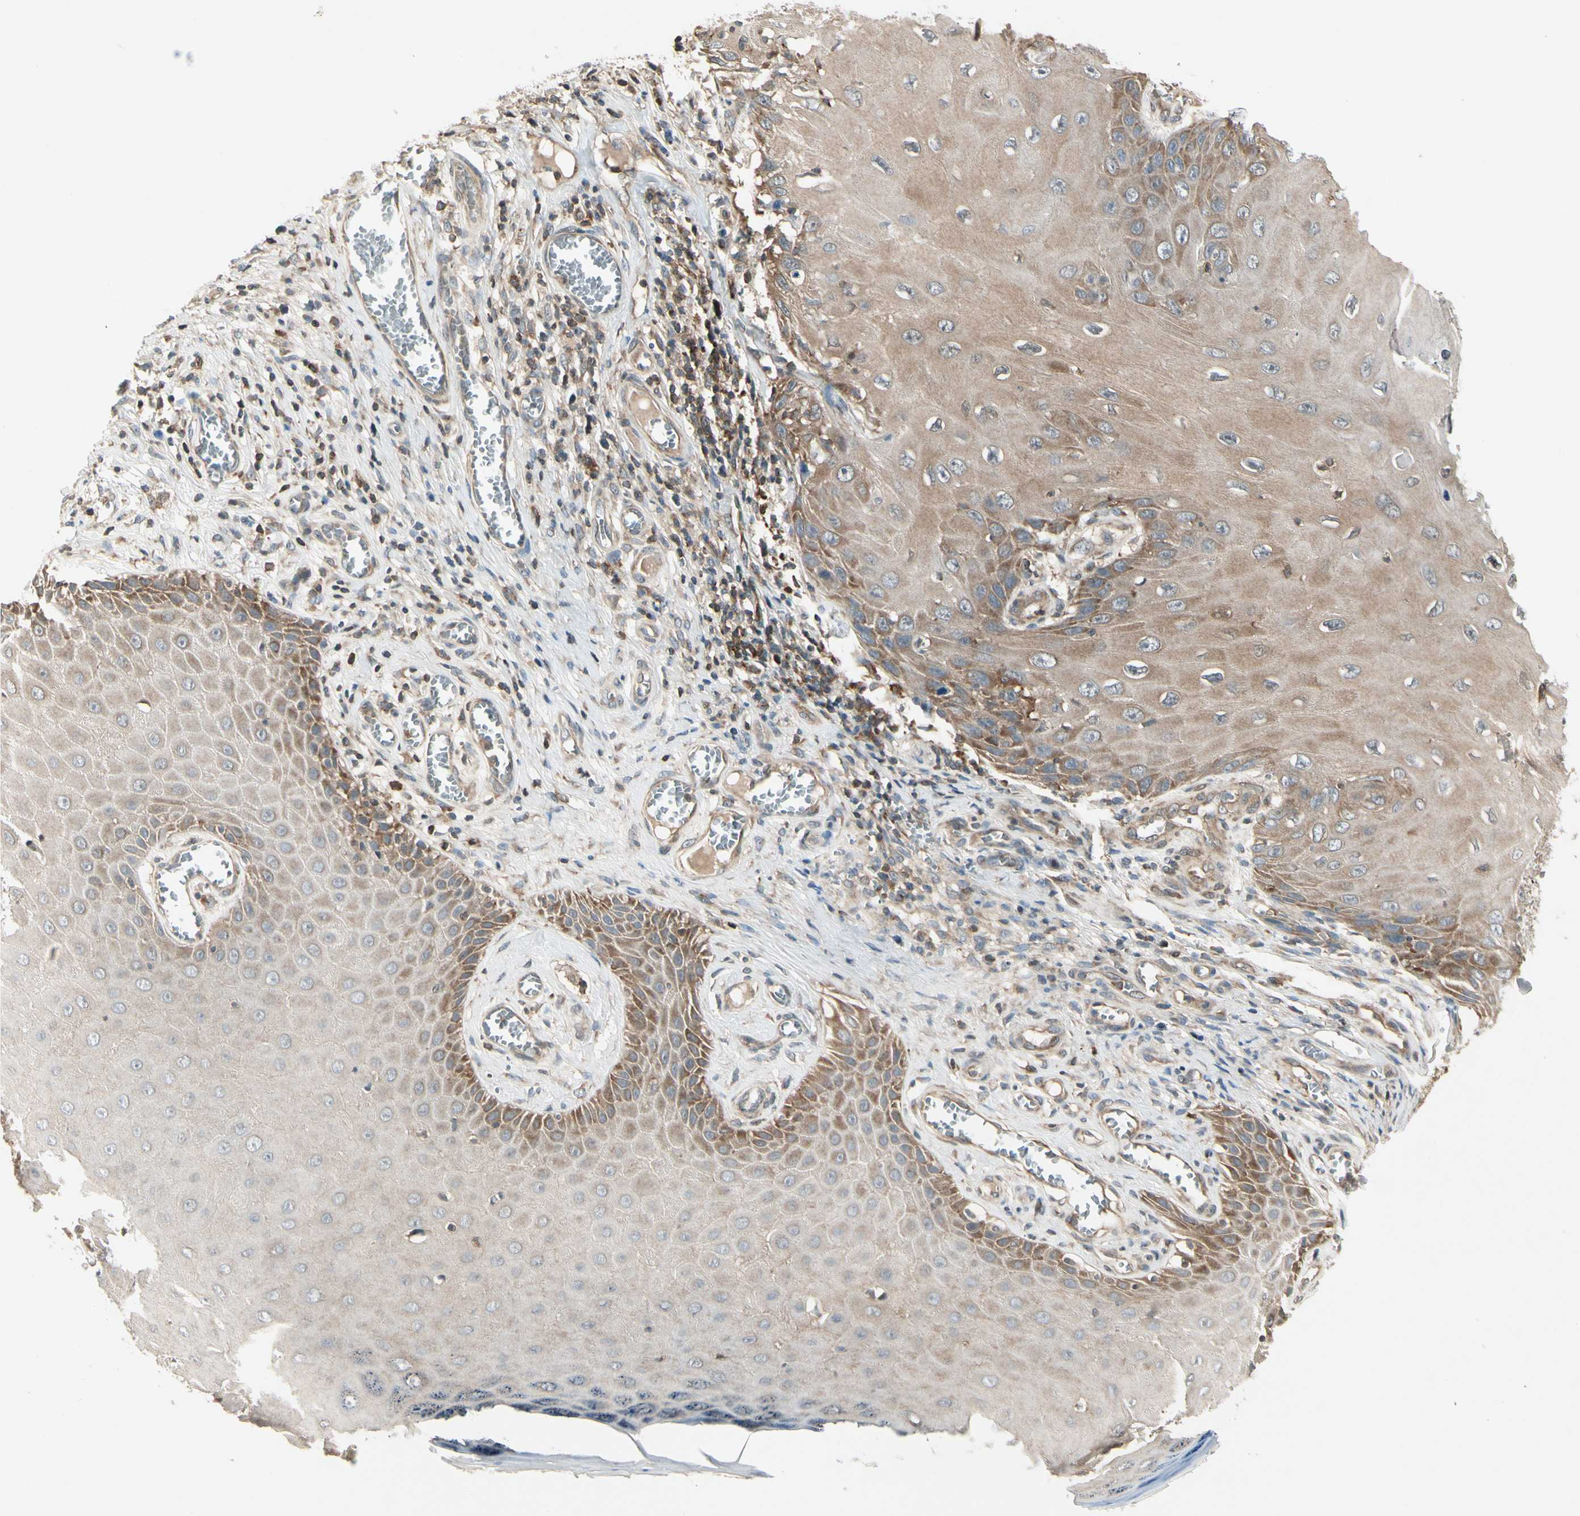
{"staining": {"intensity": "weak", "quantity": ">75%", "location": "cytoplasmic/membranous"}, "tissue": "skin cancer", "cell_type": "Tumor cells", "image_type": "cancer", "snomed": [{"axis": "morphology", "description": "Squamous cell carcinoma, NOS"}, {"axis": "topography", "description": "Skin"}], "caption": "Weak cytoplasmic/membranous staining is appreciated in about >75% of tumor cells in squamous cell carcinoma (skin). (DAB = brown stain, brightfield microscopy at high magnification).", "gene": "OXSR1", "patient": {"sex": "female", "age": 73}}